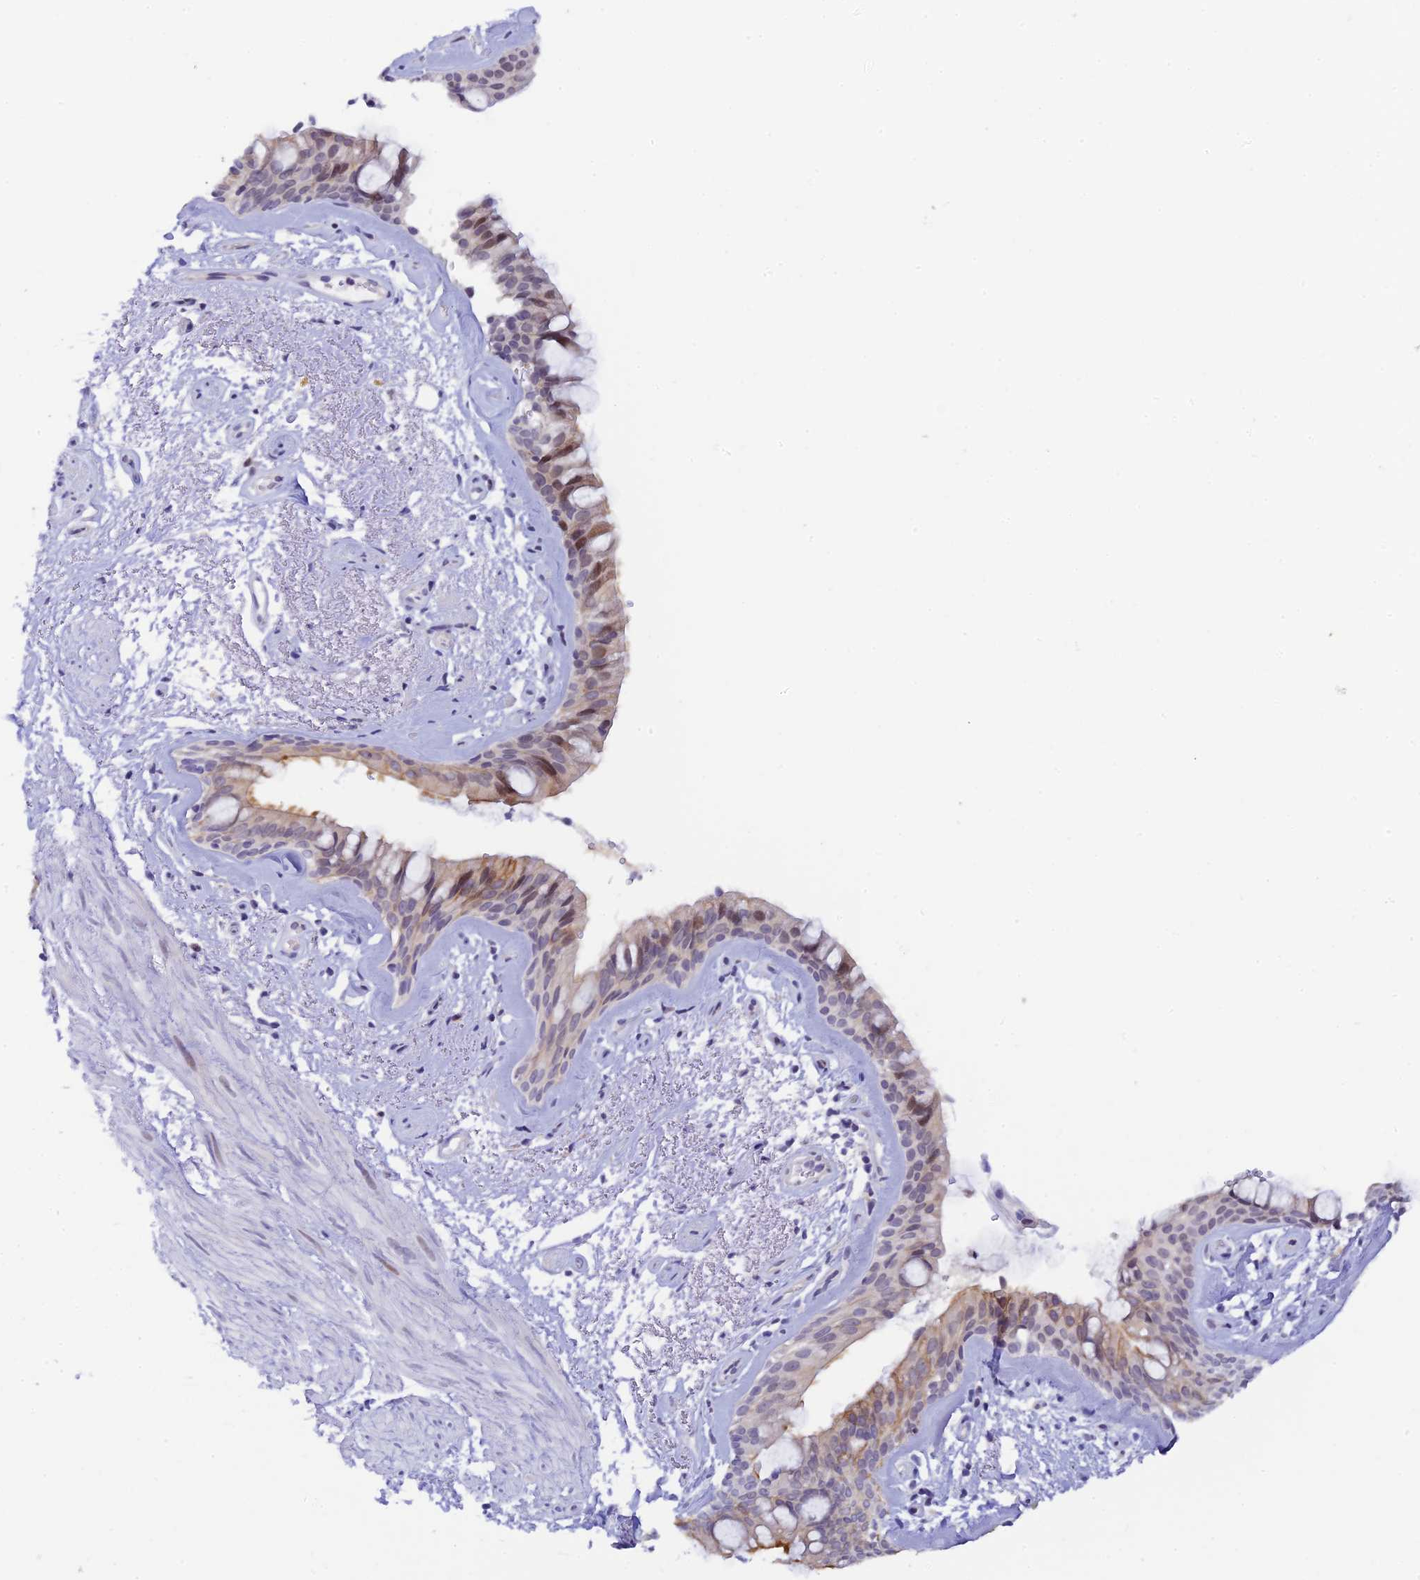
{"staining": {"intensity": "moderate", "quantity": "25%-75%", "location": "cytoplasmic/membranous"}, "tissue": "bronchus", "cell_type": "Respiratory epithelial cells", "image_type": "normal", "snomed": [{"axis": "morphology", "description": "Normal tissue, NOS"}, {"axis": "topography", "description": "Cartilage tissue"}, {"axis": "topography", "description": "Bronchus"}], "caption": "Human bronchus stained with a brown dye displays moderate cytoplasmic/membranous positive expression in approximately 25%-75% of respiratory epithelial cells.", "gene": "RASGEF1B", "patient": {"sex": "female", "age": 66}}